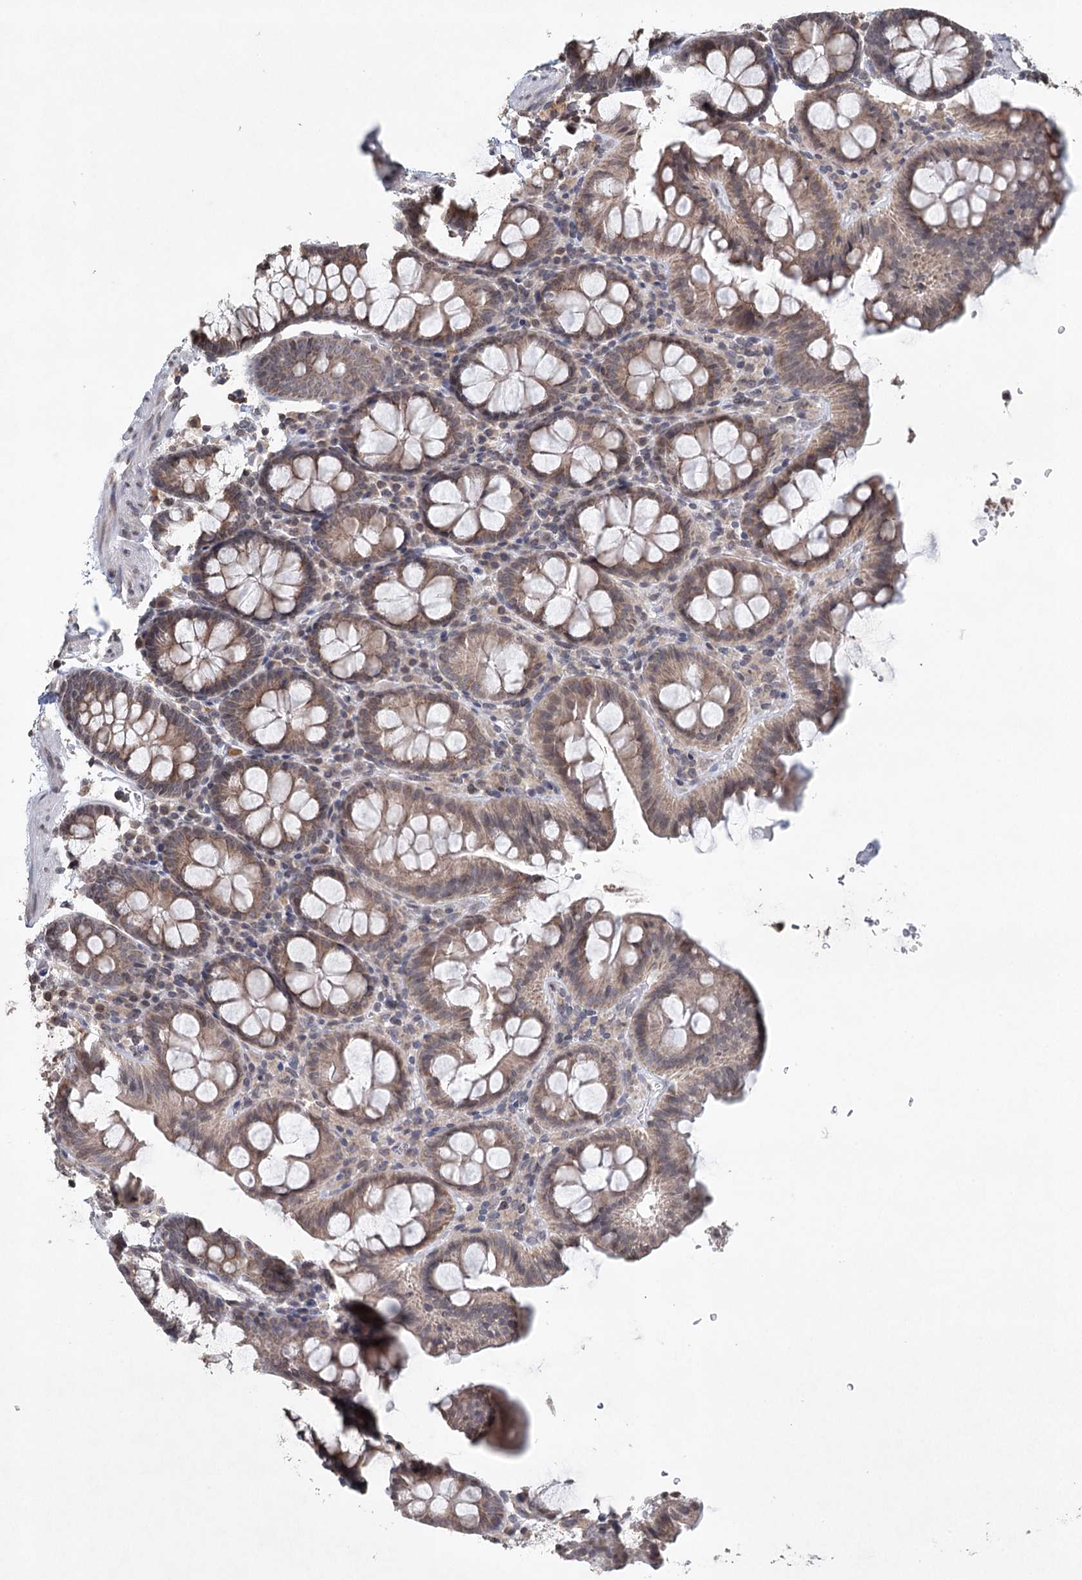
{"staining": {"intensity": "weak", "quantity": ">75%", "location": "cytoplasmic/membranous"}, "tissue": "colon", "cell_type": "Endothelial cells", "image_type": "normal", "snomed": [{"axis": "morphology", "description": "Normal tissue, NOS"}, {"axis": "topography", "description": "Colon"}], "caption": "This photomicrograph reveals immunohistochemistry staining of benign human colon, with low weak cytoplasmic/membranous positivity in about >75% of endothelial cells.", "gene": "ICOS", "patient": {"sex": "male", "age": 75}}